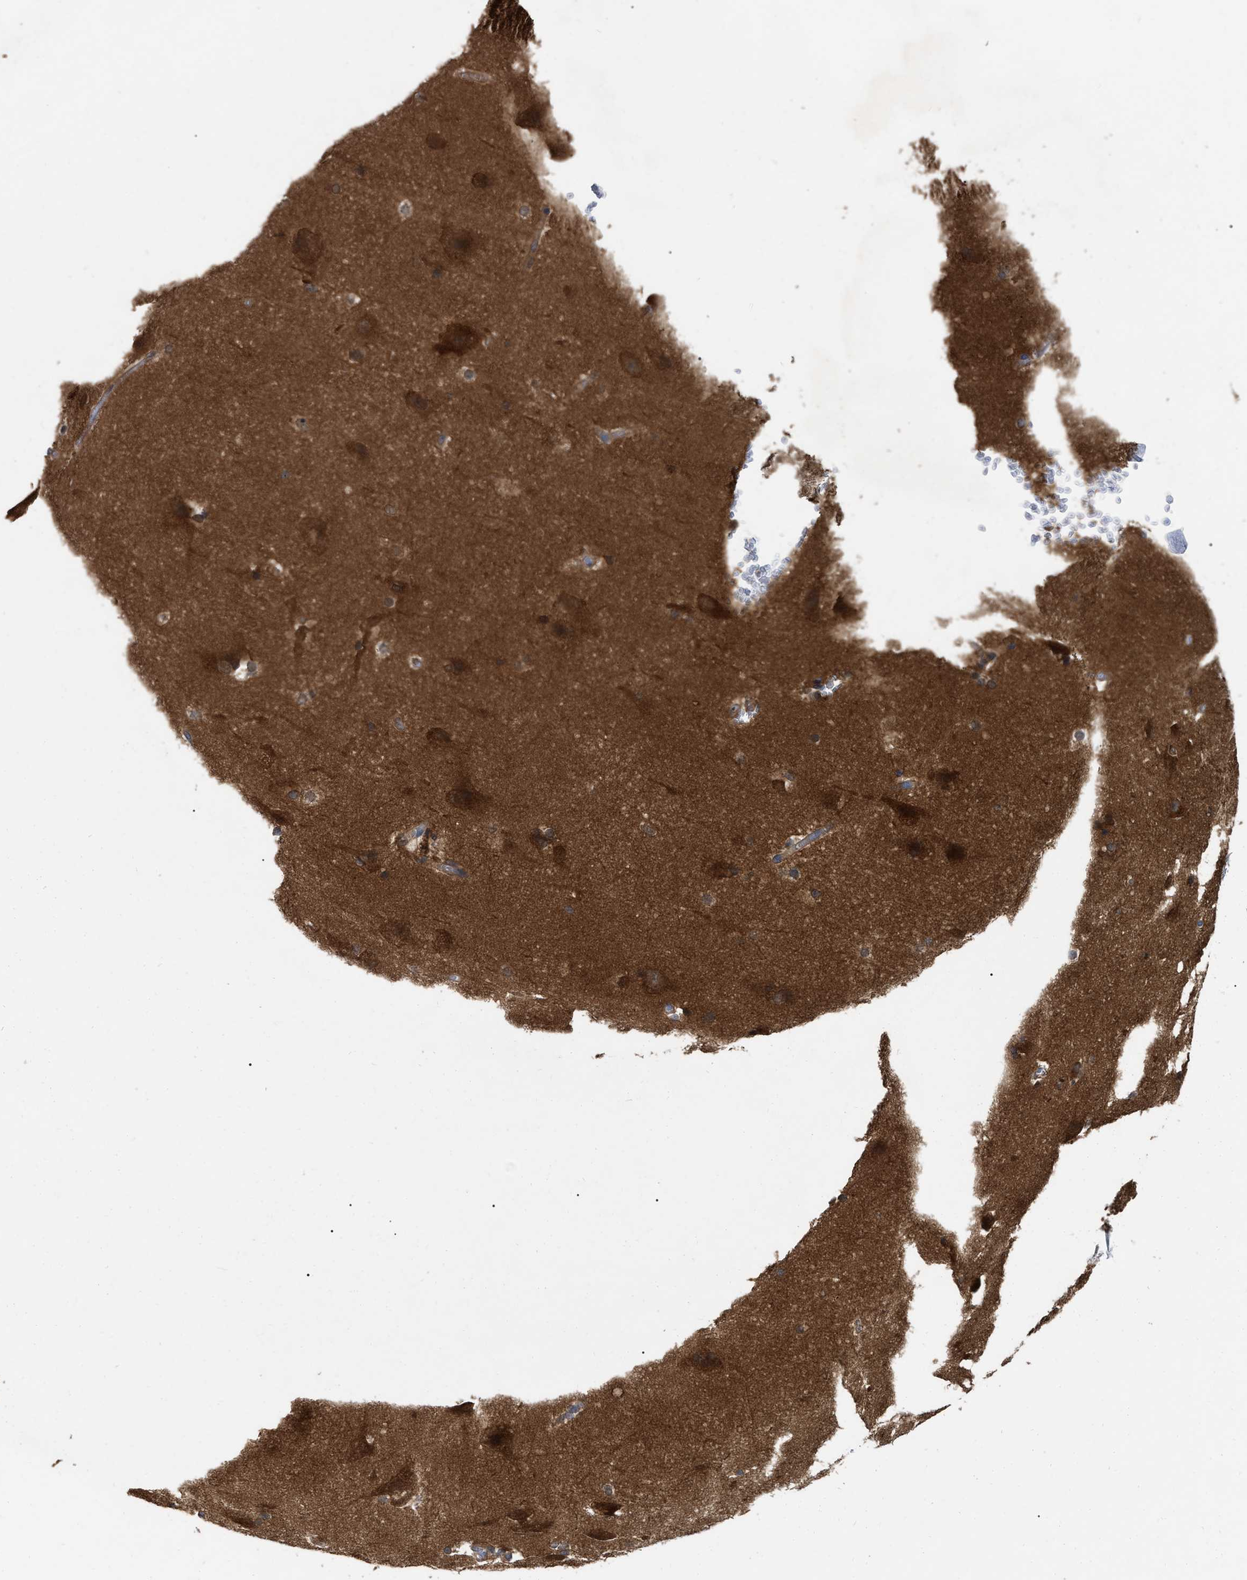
{"staining": {"intensity": "negative", "quantity": "none", "location": "none"}, "tissue": "cerebral cortex", "cell_type": "Endothelial cells", "image_type": "normal", "snomed": [{"axis": "morphology", "description": "Normal tissue, NOS"}, {"axis": "topography", "description": "Cerebral cortex"}, {"axis": "topography", "description": "Hippocampus"}], "caption": "Immunohistochemistry (IHC) of normal cerebral cortex reveals no positivity in endothelial cells. The staining is performed using DAB (3,3'-diaminobenzidine) brown chromogen with nuclei counter-stained in using hematoxylin.", "gene": "RAP1GDS1", "patient": {"sex": "female", "age": 19}}